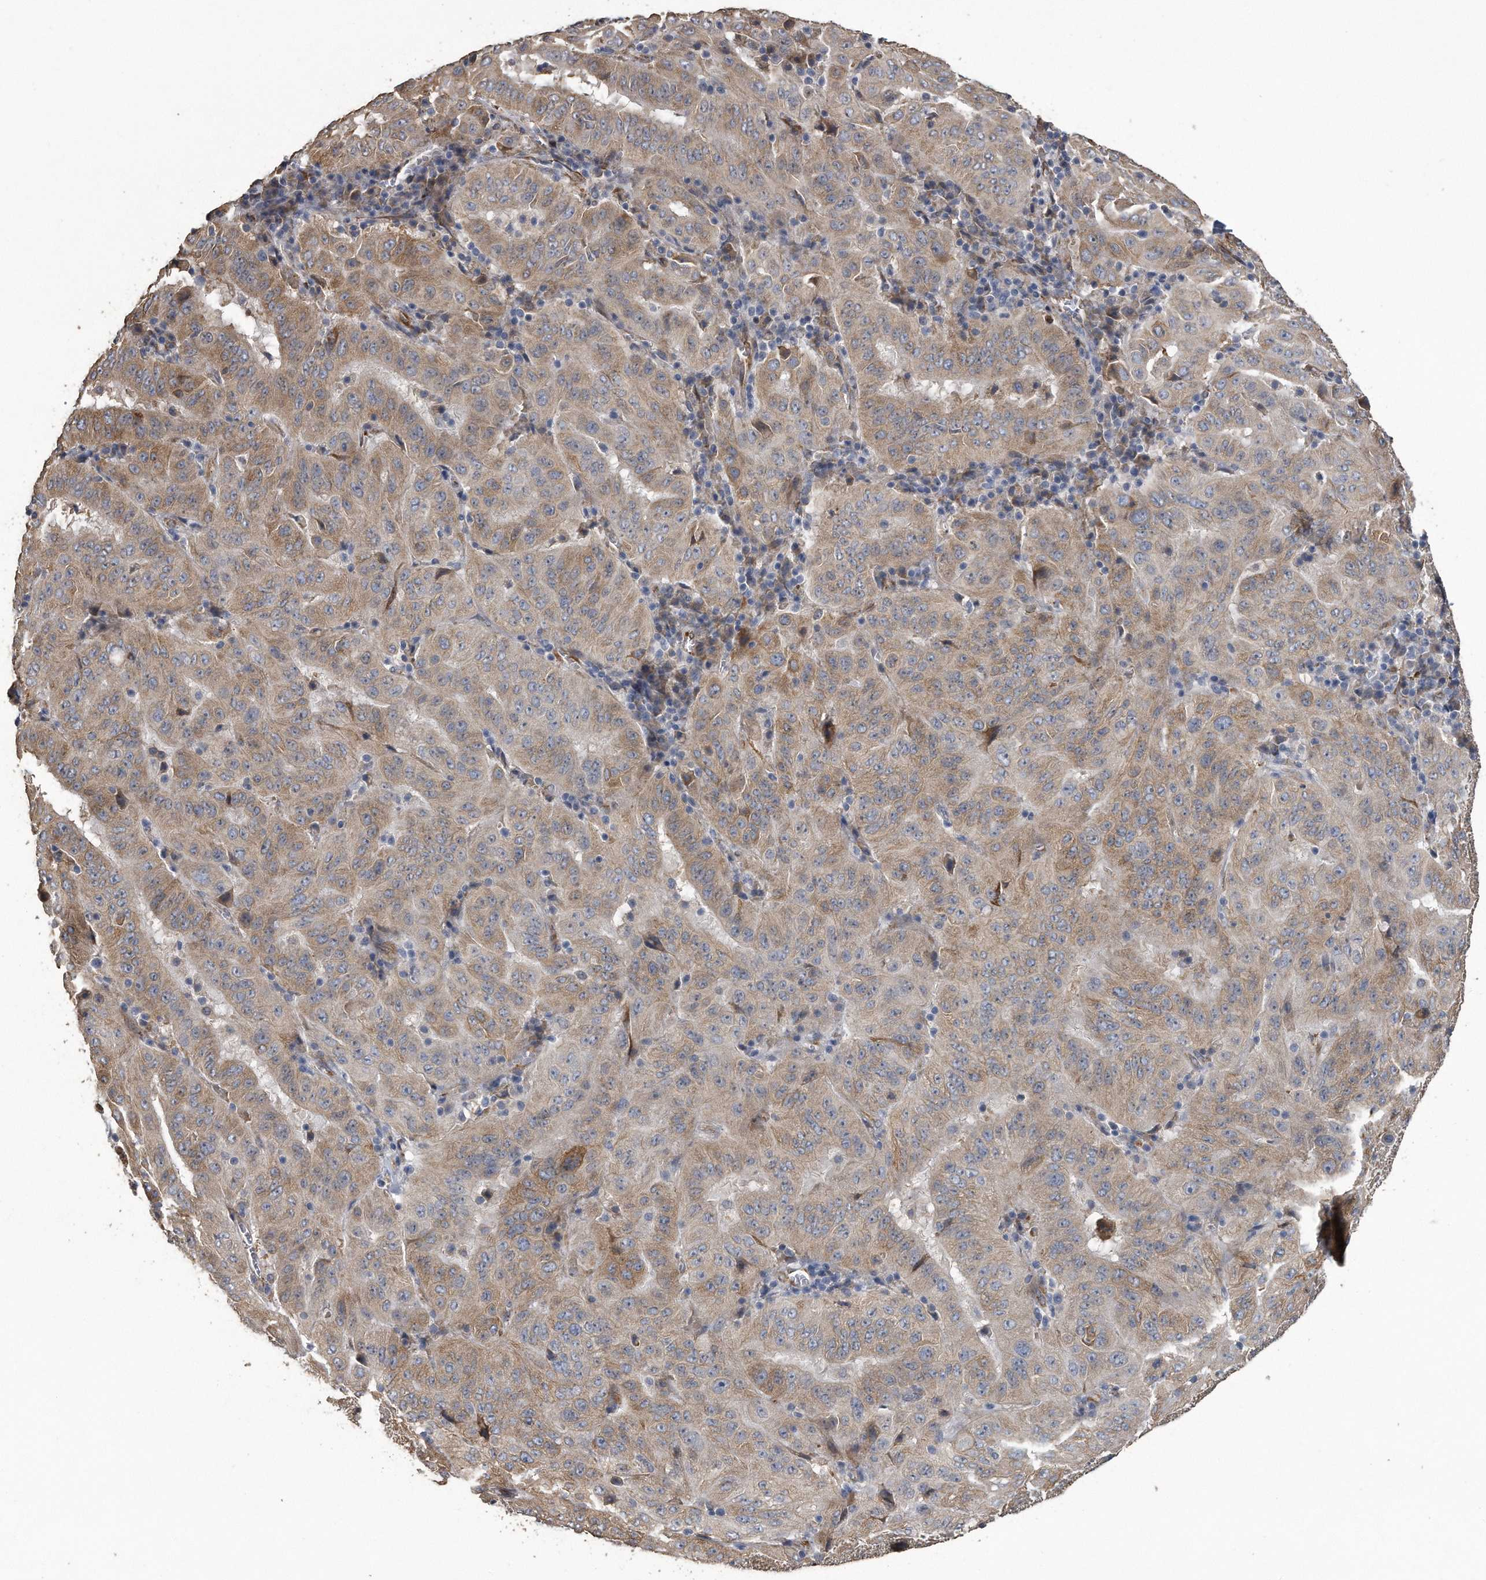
{"staining": {"intensity": "weak", "quantity": ">75%", "location": "cytoplasmic/membranous"}, "tissue": "pancreatic cancer", "cell_type": "Tumor cells", "image_type": "cancer", "snomed": [{"axis": "morphology", "description": "Adenocarcinoma, NOS"}, {"axis": "topography", "description": "Pancreas"}], "caption": "Weak cytoplasmic/membranous protein expression is appreciated in approximately >75% of tumor cells in pancreatic cancer. Using DAB (3,3'-diaminobenzidine) (brown) and hematoxylin (blue) stains, captured at high magnification using brightfield microscopy.", "gene": "PCLO", "patient": {"sex": "male", "age": 63}}